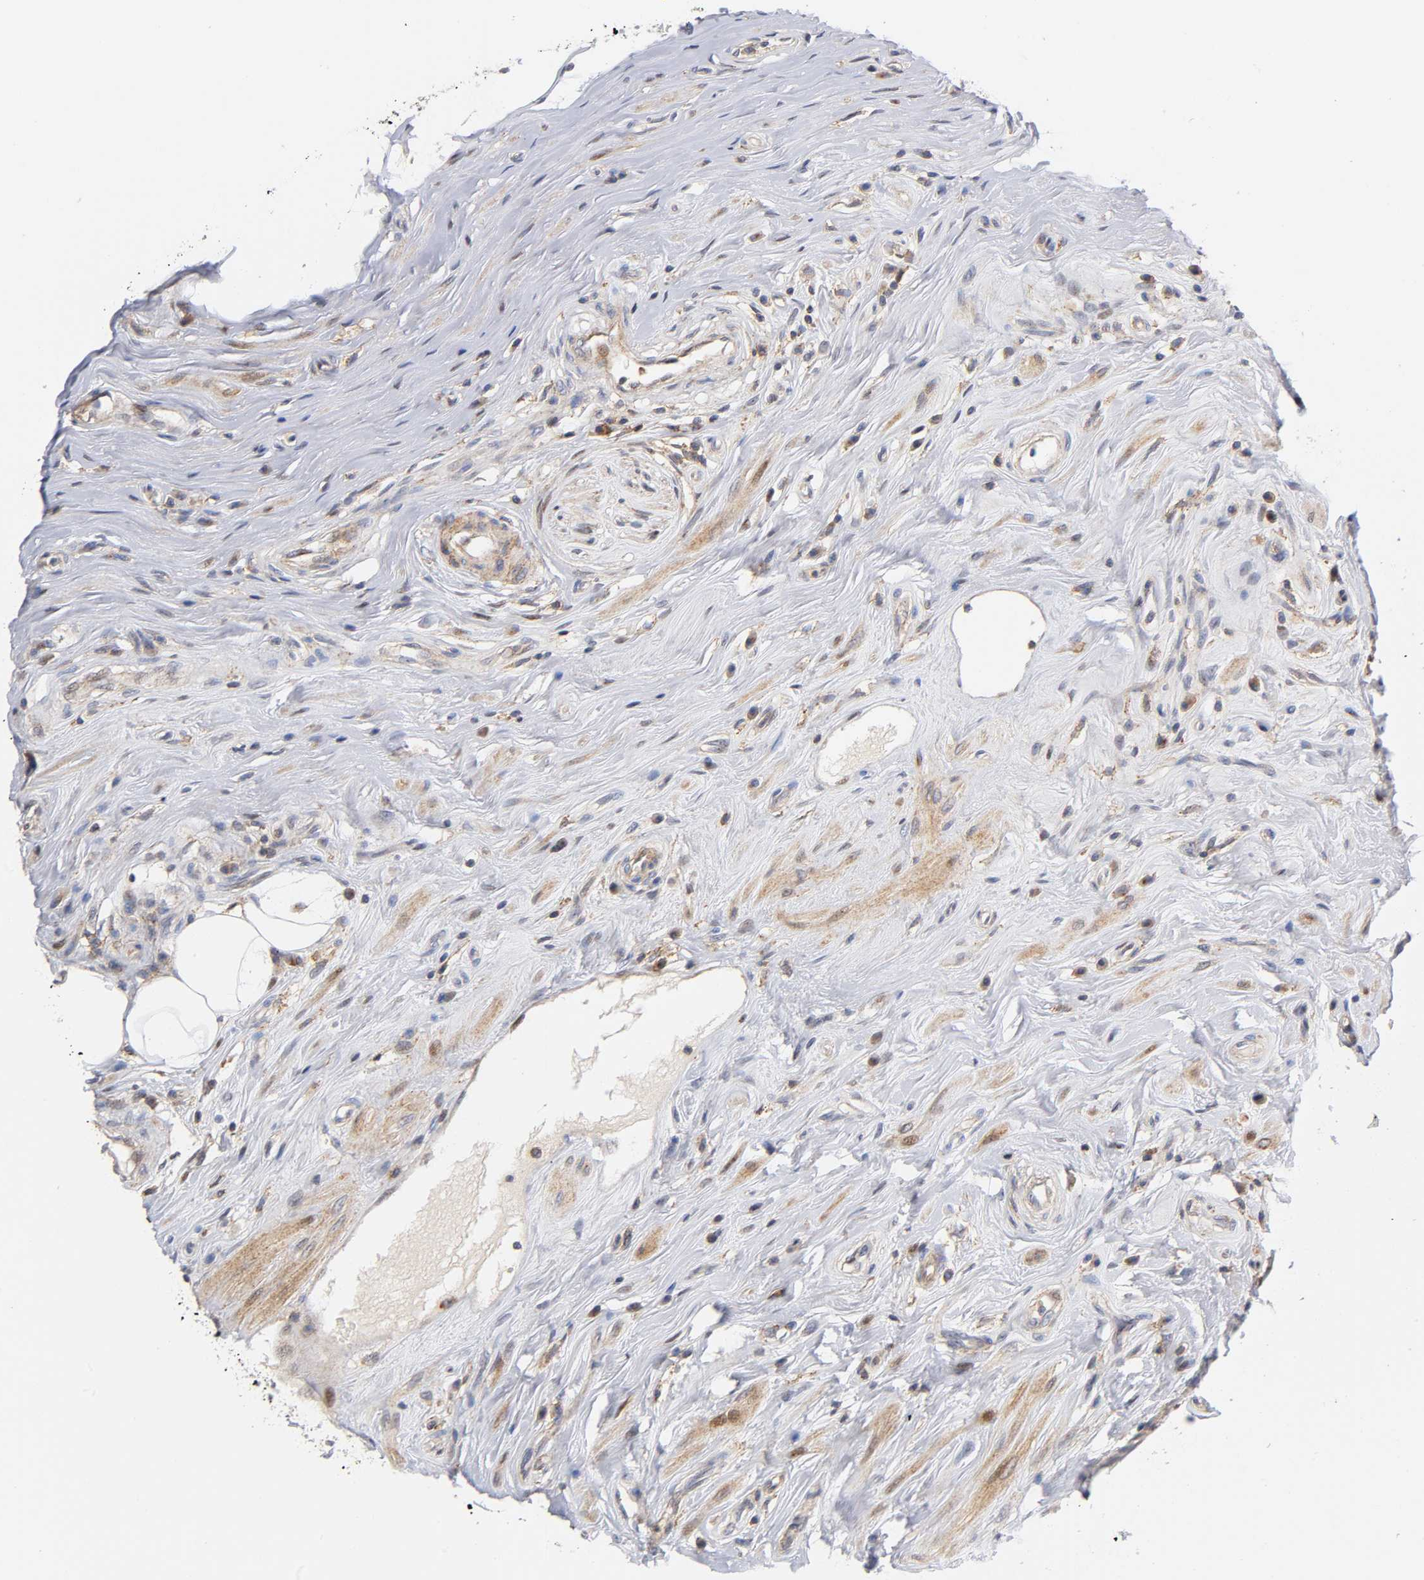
{"staining": {"intensity": "moderate", "quantity": "25%-75%", "location": "cytoplasmic/membranous"}, "tissue": "epididymis", "cell_type": "Glandular cells", "image_type": "normal", "snomed": [{"axis": "morphology", "description": "Normal tissue, NOS"}, {"axis": "morphology", "description": "Inflammation, NOS"}, {"axis": "topography", "description": "Epididymis"}], "caption": "Protein analysis of benign epididymis shows moderate cytoplasmic/membranous expression in approximately 25%-75% of glandular cells. (brown staining indicates protein expression, while blue staining denotes nuclei).", "gene": "ANXA7", "patient": {"sex": "male", "age": 84}}